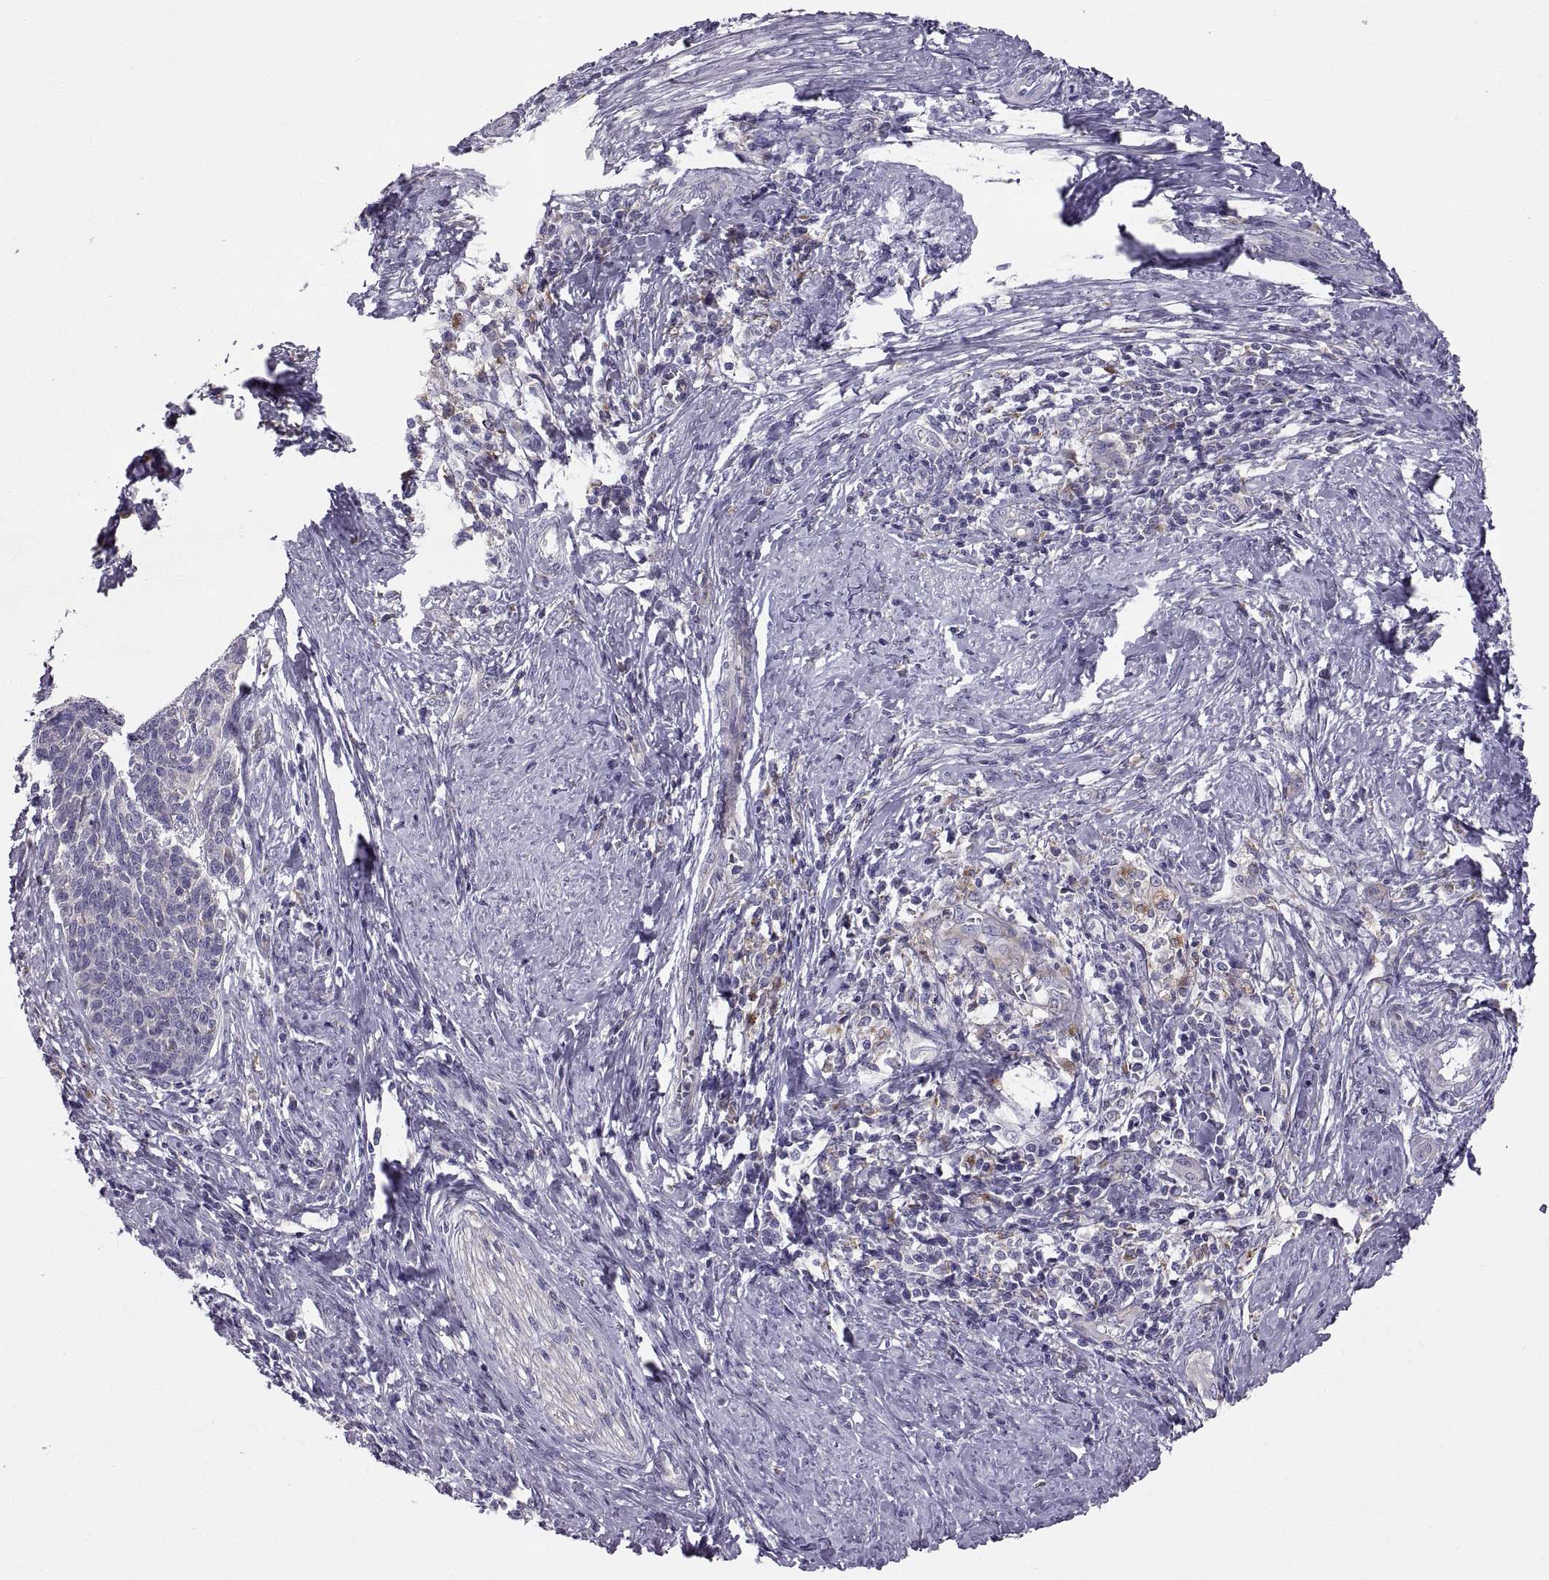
{"staining": {"intensity": "negative", "quantity": "none", "location": "none"}, "tissue": "cervical cancer", "cell_type": "Tumor cells", "image_type": "cancer", "snomed": [{"axis": "morphology", "description": "Squamous cell carcinoma, NOS"}, {"axis": "topography", "description": "Cervix"}], "caption": "The immunohistochemistry histopathology image has no significant staining in tumor cells of squamous cell carcinoma (cervical) tissue.", "gene": "ARSL", "patient": {"sex": "female", "age": 39}}